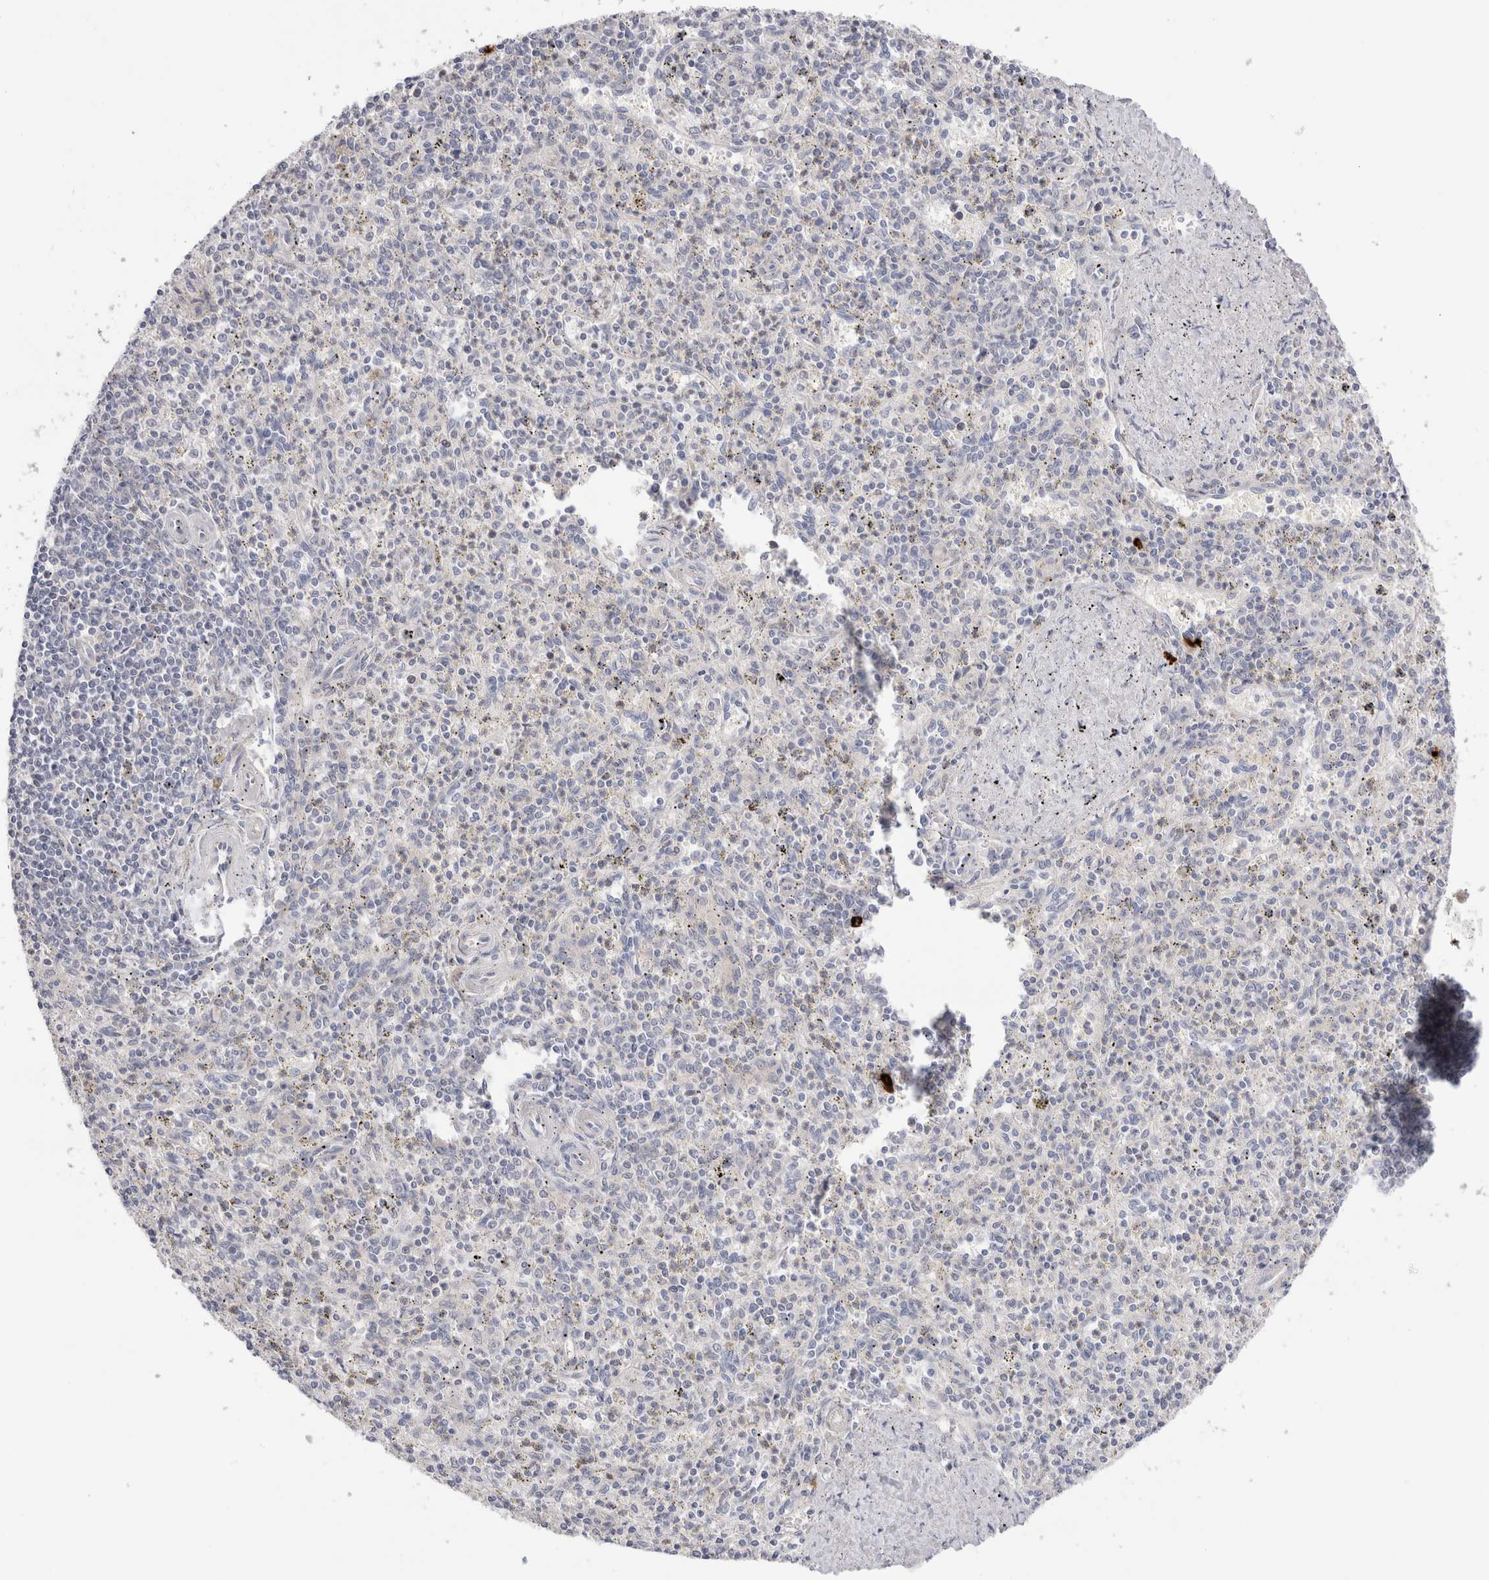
{"staining": {"intensity": "weak", "quantity": "<25%", "location": "cytoplasmic/membranous"}, "tissue": "spleen", "cell_type": "Cells in red pulp", "image_type": "normal", "snomed": [{"axis": "morphology", "description": "Normal tissue, NOS"}, {"axis": "topography", "description": "Spleen"}], "caption": "The histopathology image exhibits no significant staining in cells in red pulp of spleen.", "gene": "SPINK2", "patient": {"sex": "male", "age": 72}}